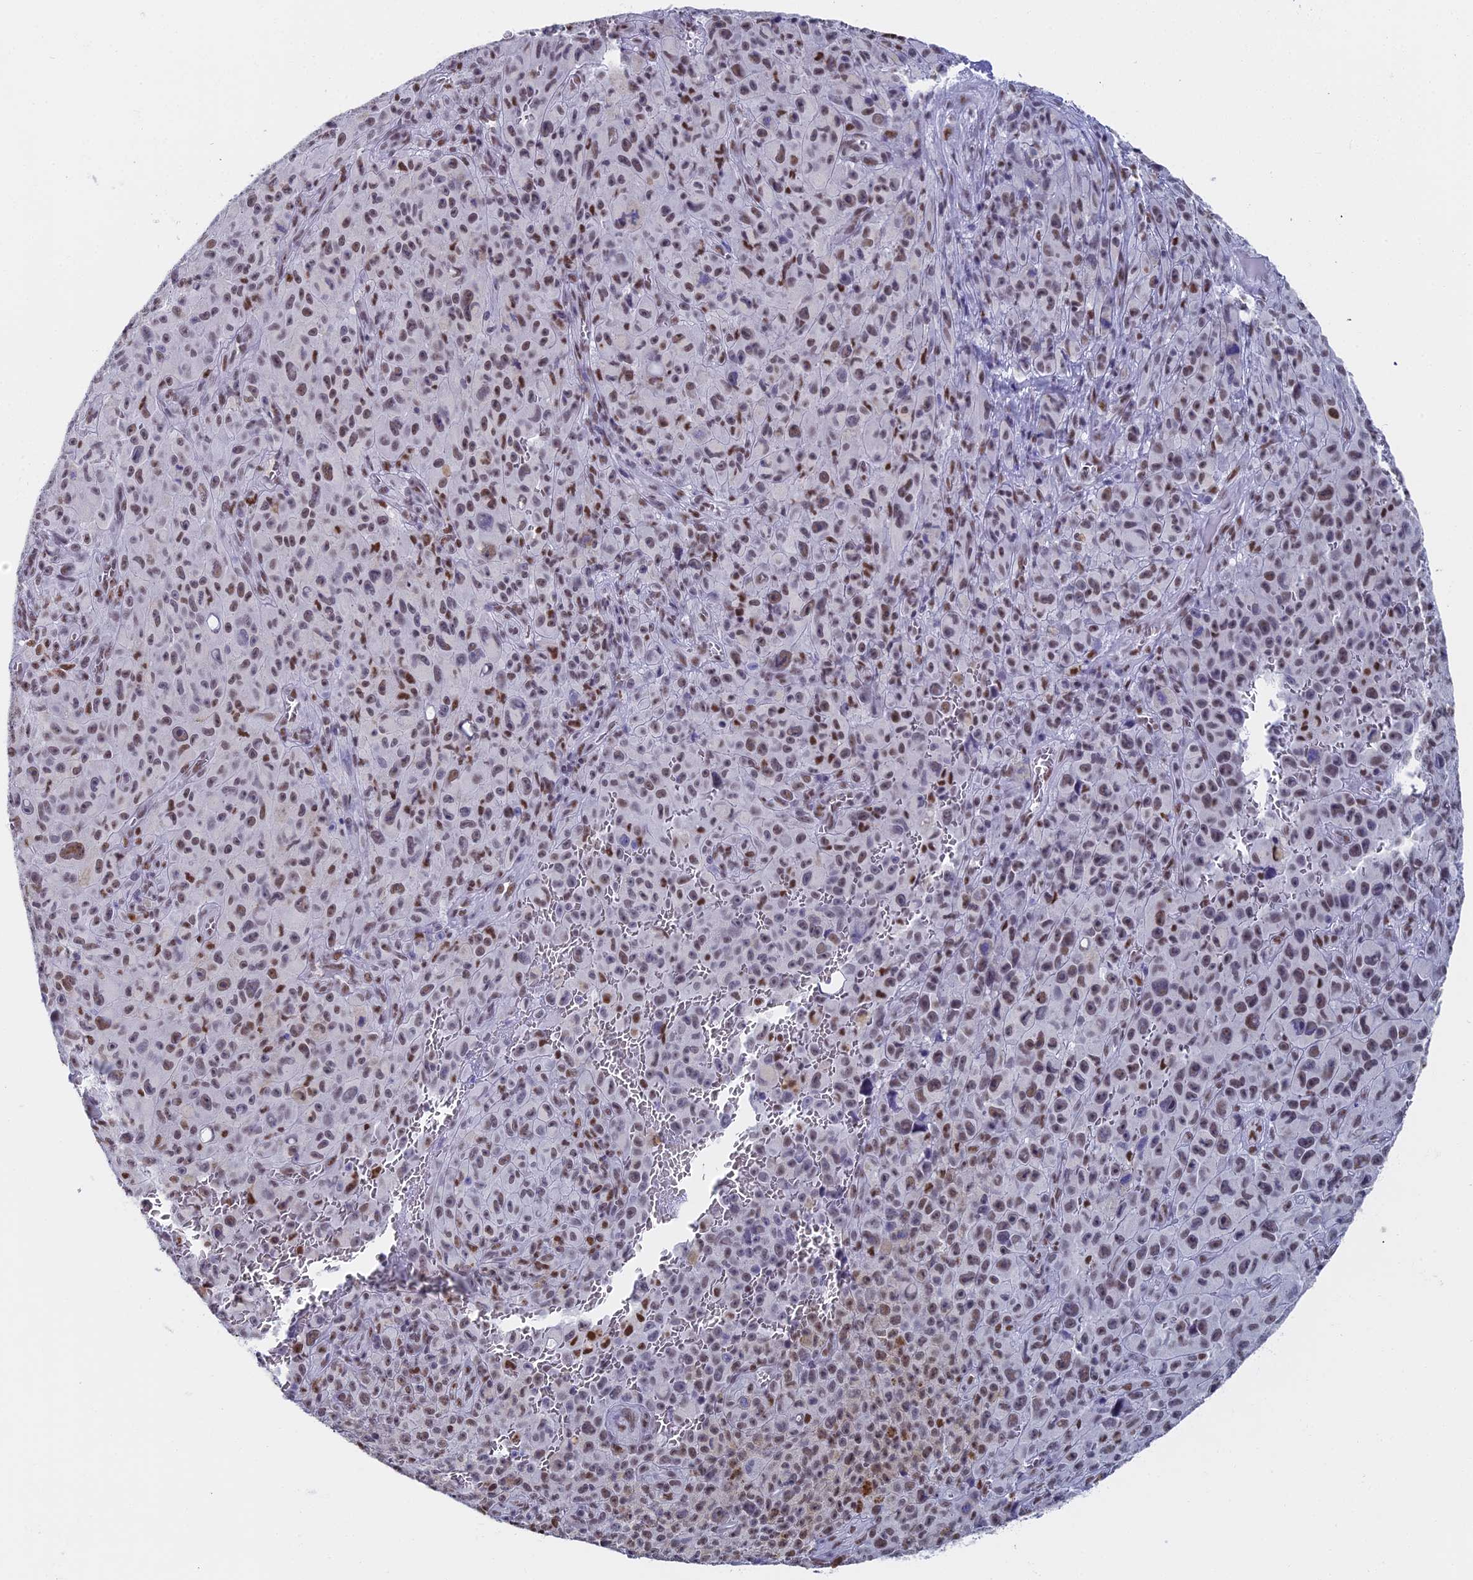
{"staining": {"intensity": "moderate", "quantity": ">75%", "location": "nuclear"}, "tissue": "melanoma", "cell_type": "Tumor cells", "image_type": "cancer", "snomed": [{"axis": "morphology", "description": "Malignant melanoma, NOS"}, {"axis": "topography", "description": "Skin"}], "caption": "A micrograph of melanoma stained for a protein exhibits moderate nuclear brown staining in tumor cells.", "gene": "CD2BP2", "patient": {"sex": "female", "age": 82}}